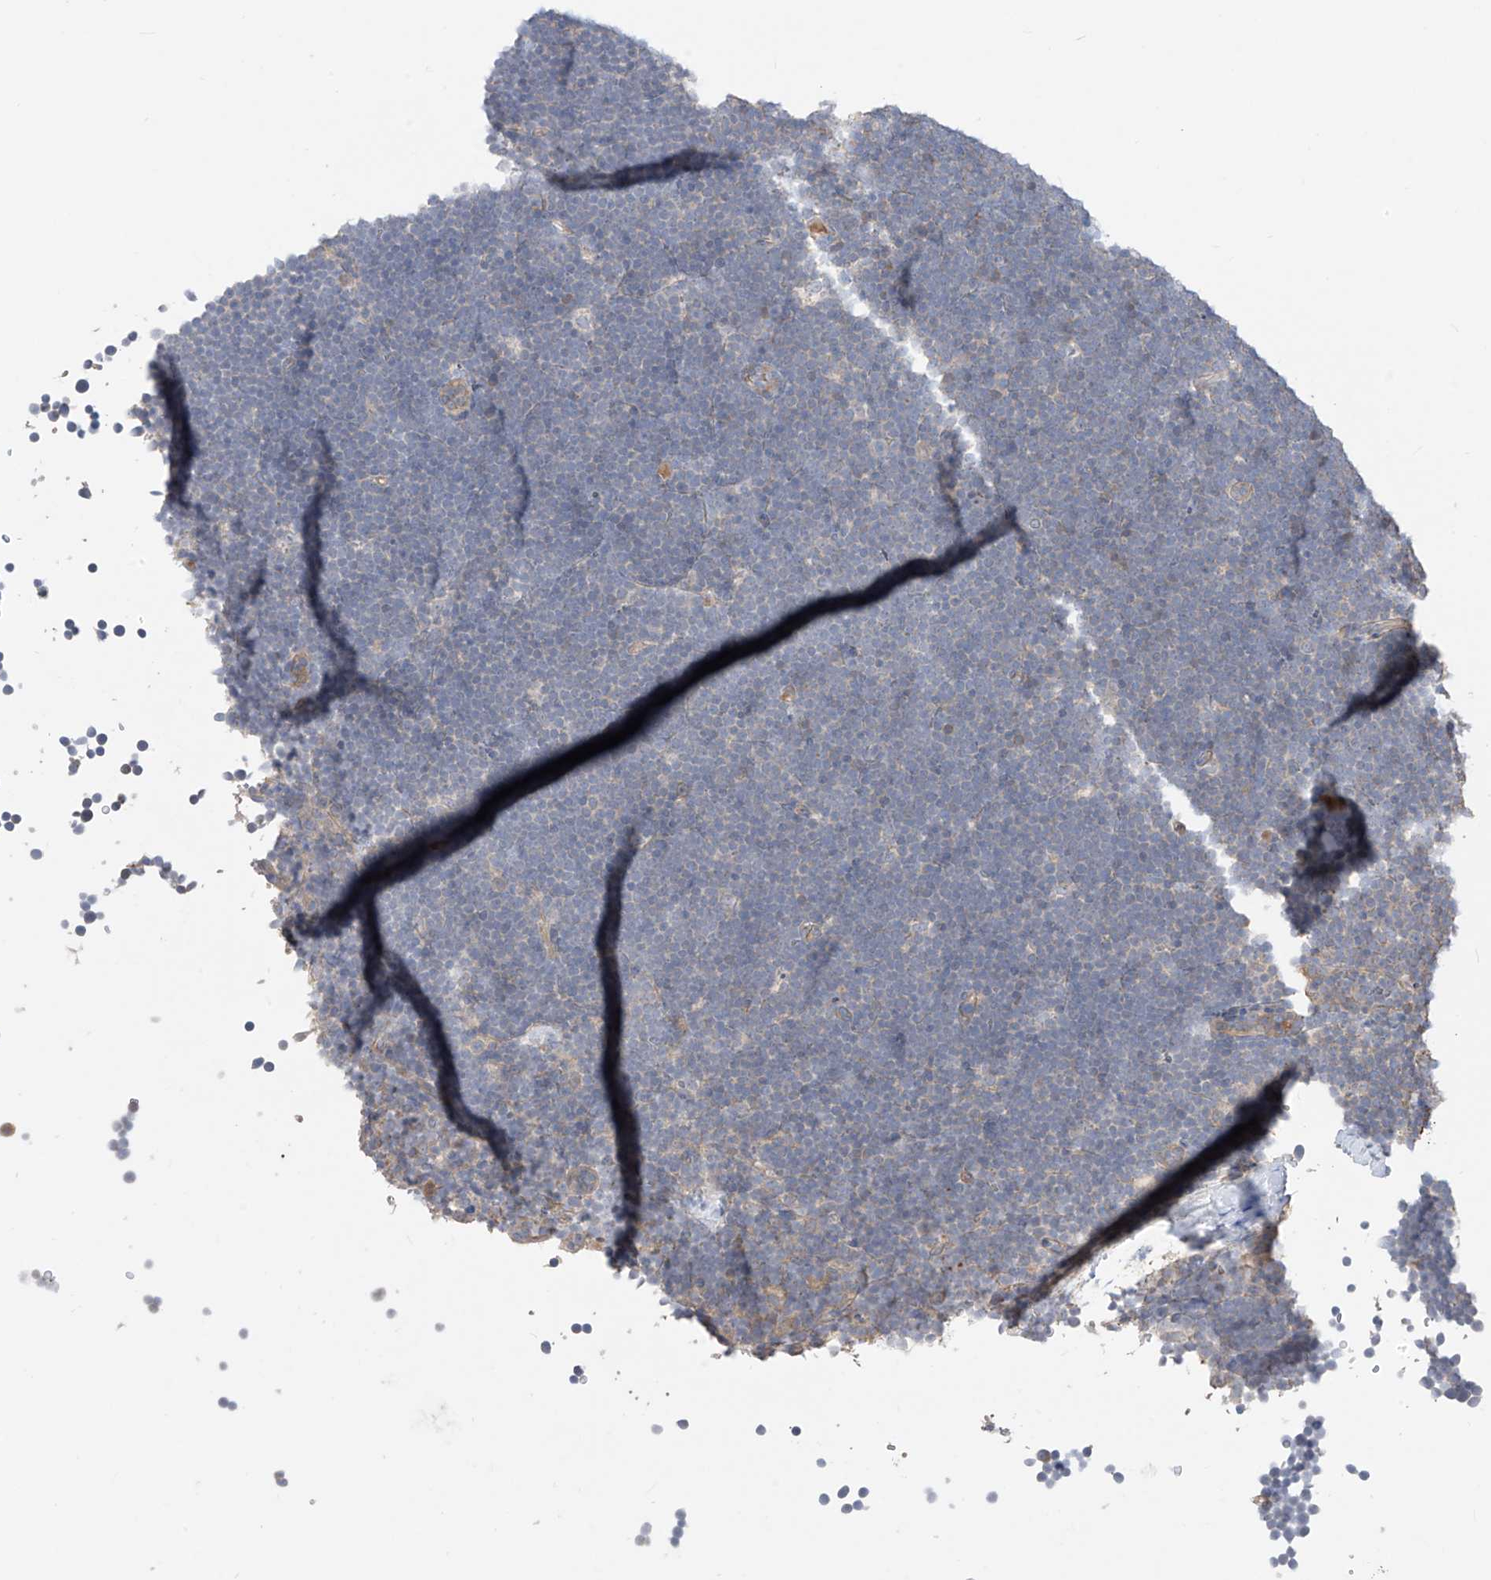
{"staining": {"intensity": "negative", "quantity": "none", "location": "none"}, "tissue": "lymphoma", "cell_type": "Tumor cells", "image_type": "cancer", "snomed": [{"axis": "morphology", "description": "Malignant lymphoma, non-Hodgkin's type, High grade"}, {"axis": "topography", "description": "Lymph node"}], "caption": "Lymphoma stained for a protein using IHC displays no expression tumor cells.", "gene": "CACNA2D4", "patient": {"sex": "male", "age": 13}}